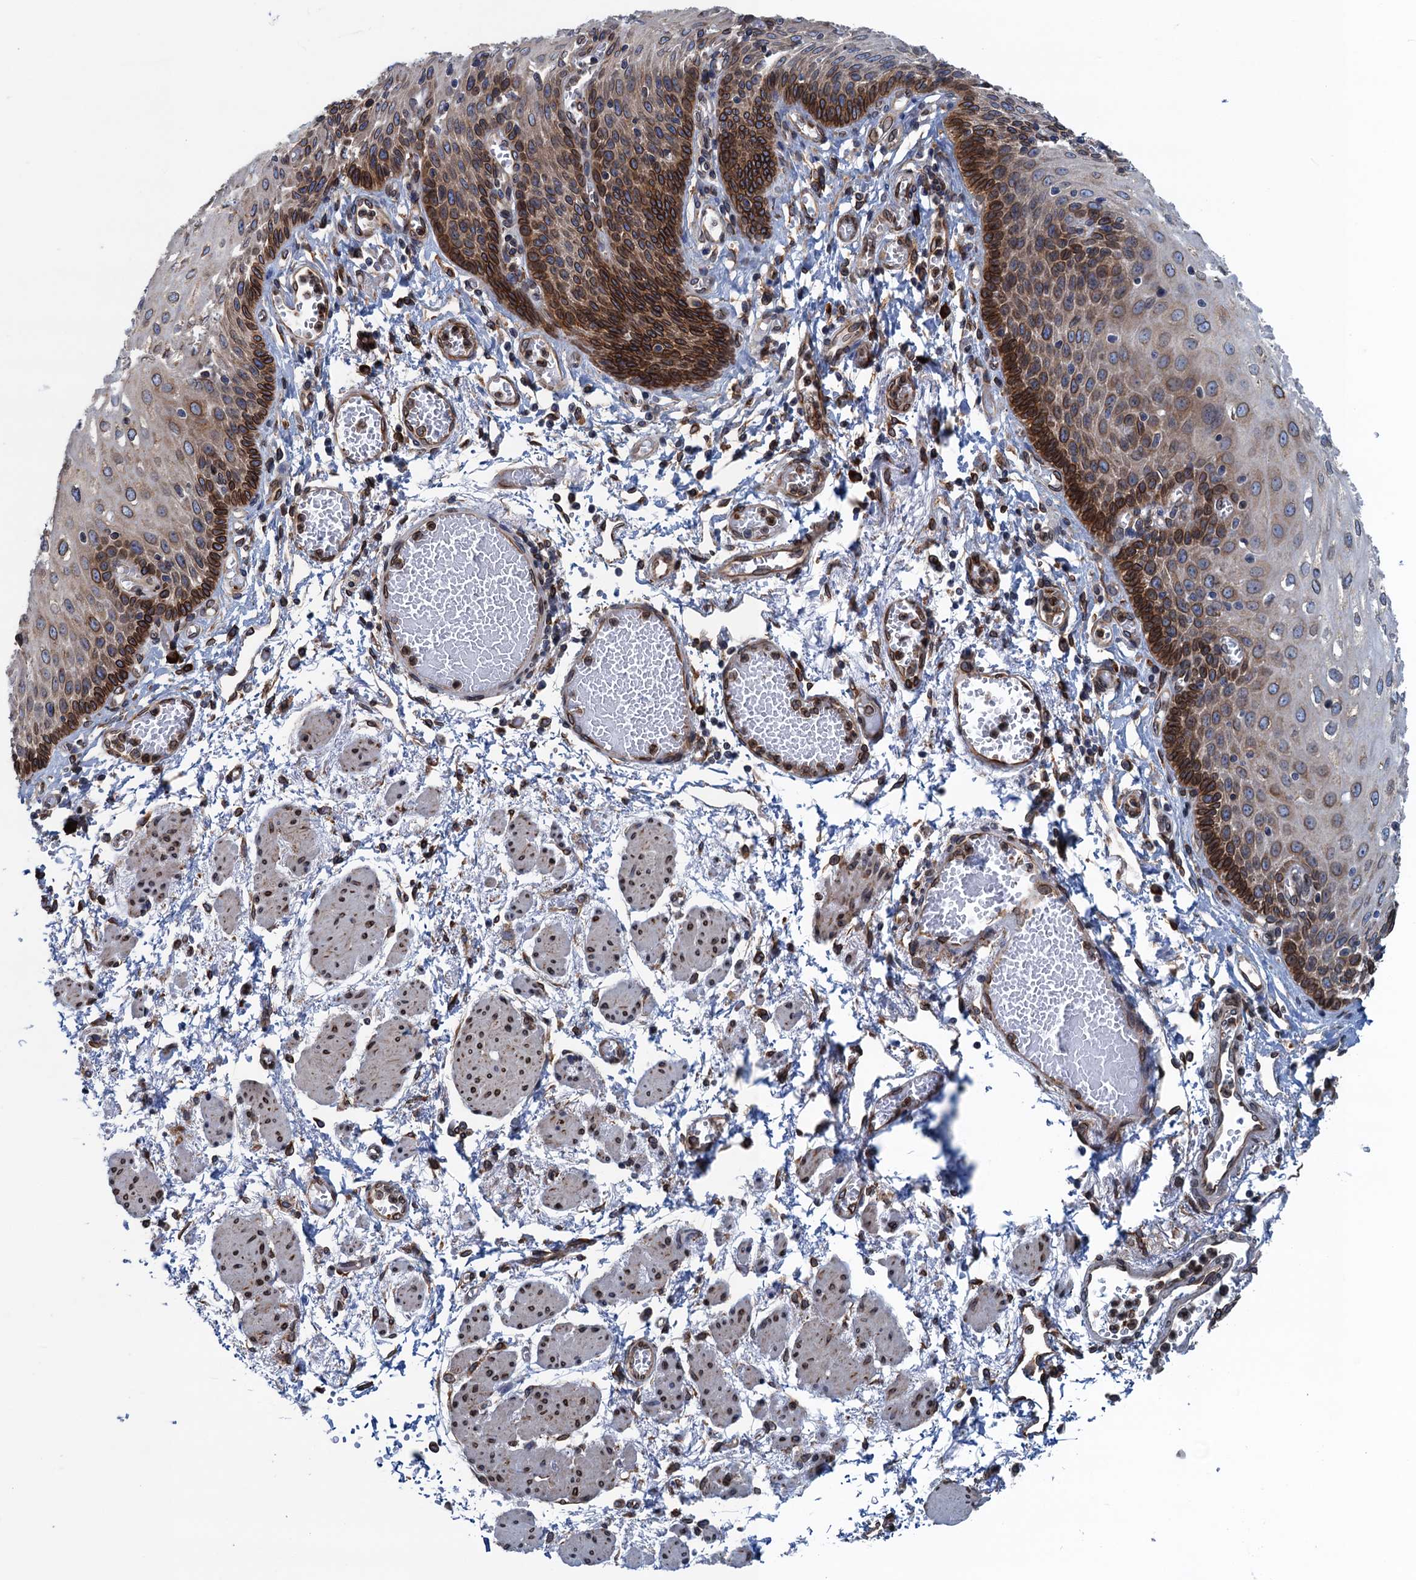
{"staining": {"intensity": "strong", "quantity": "<25%", "location": "cytoplasmic/membranous"}, "tissue": "esophagus", "cell_type": "Squamous epithelial cells", "image_type": "normal", "snomed": [{"axis": "morphology", "description": "Normal tissue, NOS"}, {"axis": "topography", "description": "Esophagus"}], "caption": "Squamous epithelial cells demonstrate medium levels of strong cytoplasmic/membranous expression in approximately <25% of cells in normal esophagus. (Brightfield microscopy of DAB IHC at high magnification).", "gene": "TMEM205", "patient": {"sex": "male", "age": 81}}